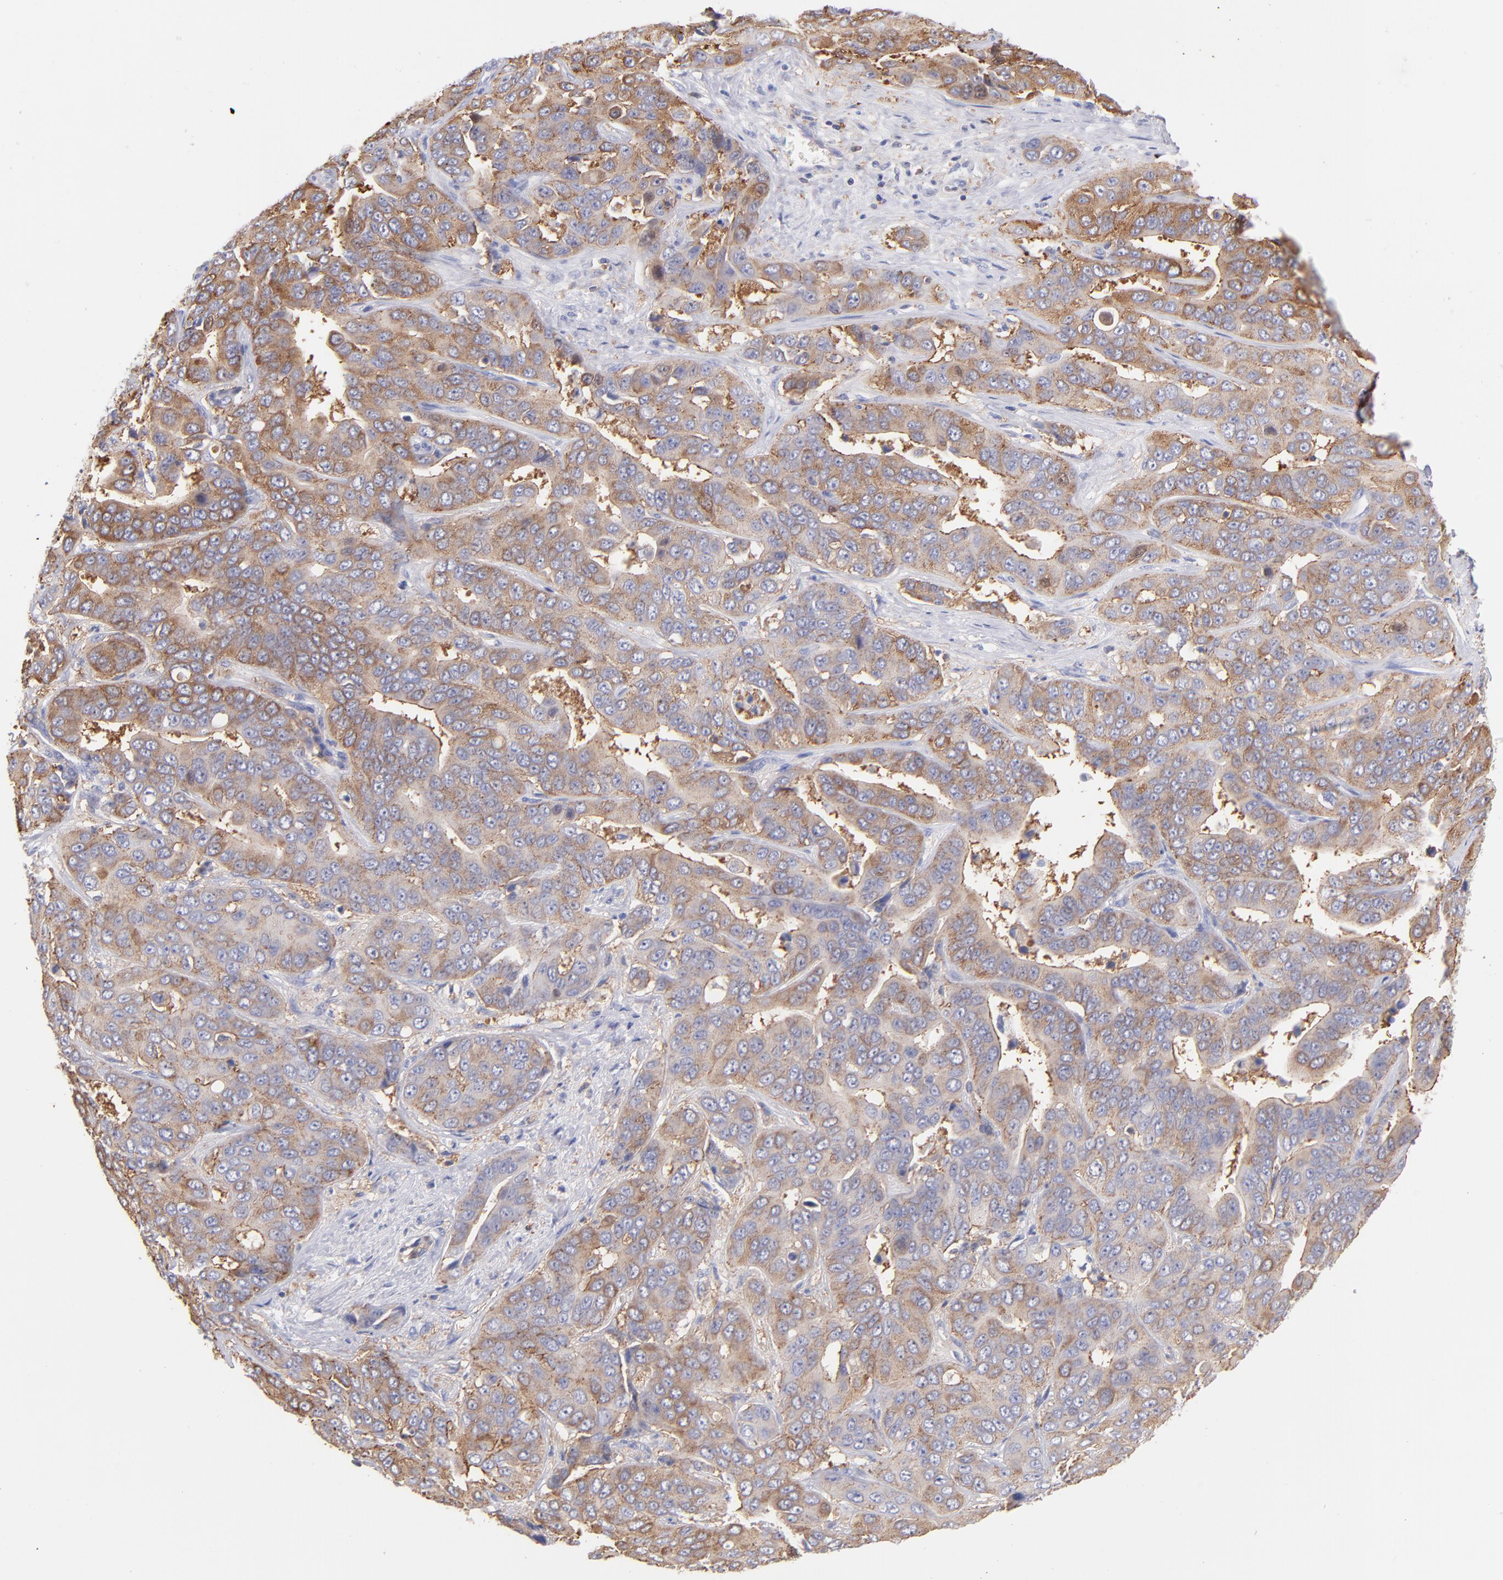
{"staining": {"intensity": "moderate", "quantity": ">75%", "location": "cytoplasmic/membranous"}, "tissue": "liver cancer", "cell_type": "Tumor cells", "image_type": "cancer", "snomed": [{"axis": "morphology", "description": "Cholangiocarcinoma"}, {"axis": "topography", "description": "Liver"}], "caption": "A micrograph of cholangiocarcinoma (liver) stained for a protein reveals moderate cytoplasmic/membranous brown staining in tumor cells.", "gene": "PRKCA", "patient": {"sex": "female", "age": 52}}